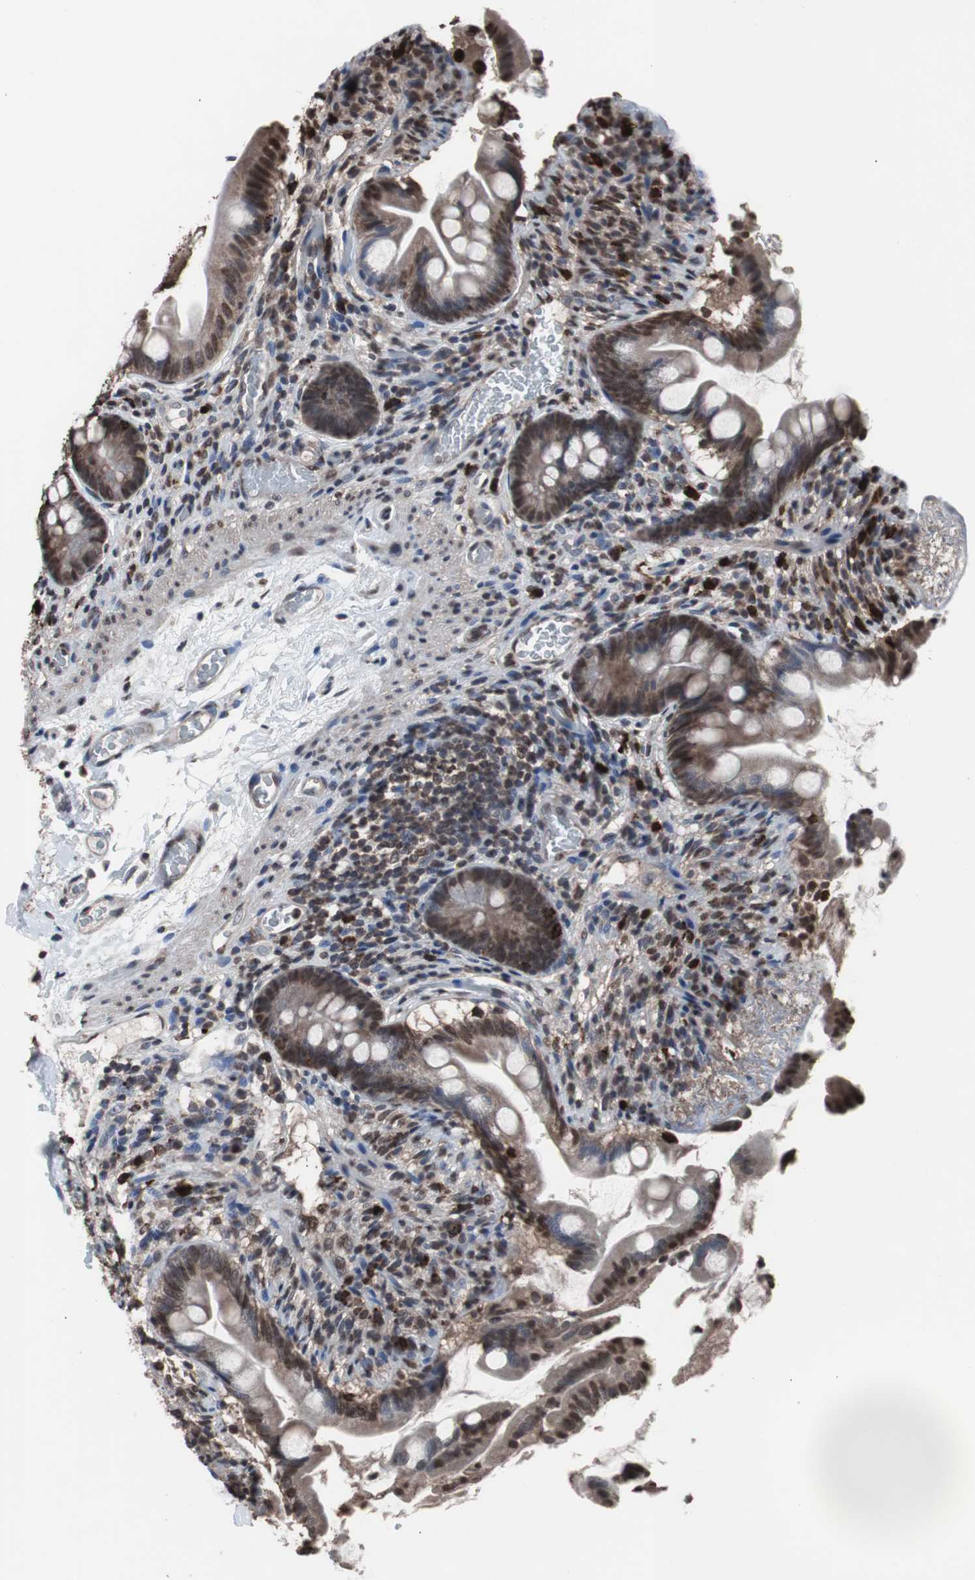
{"staining": {"intensity": "moderate", "quantity": ">75%", "location": "cytoplasmic/membranous,nuclear"}, "tissue": "small intestine", "cell_type": "Glandular cells", "image_type": "normal", "snomed": [{"axis": "morphology", "description": "Normal tissue, NOS"}, {"axis": "topography", "description": "Small intestine"}], "caption": "A micrograph showing moderate cytoplasmic/membranous,nuclear positivity in approximately >75% of glandular cells in benign small intestine, as visualized by brown immunohistochemical staining.", "gene": "MED27", "patient": {"sex": "female", "age": 56}}